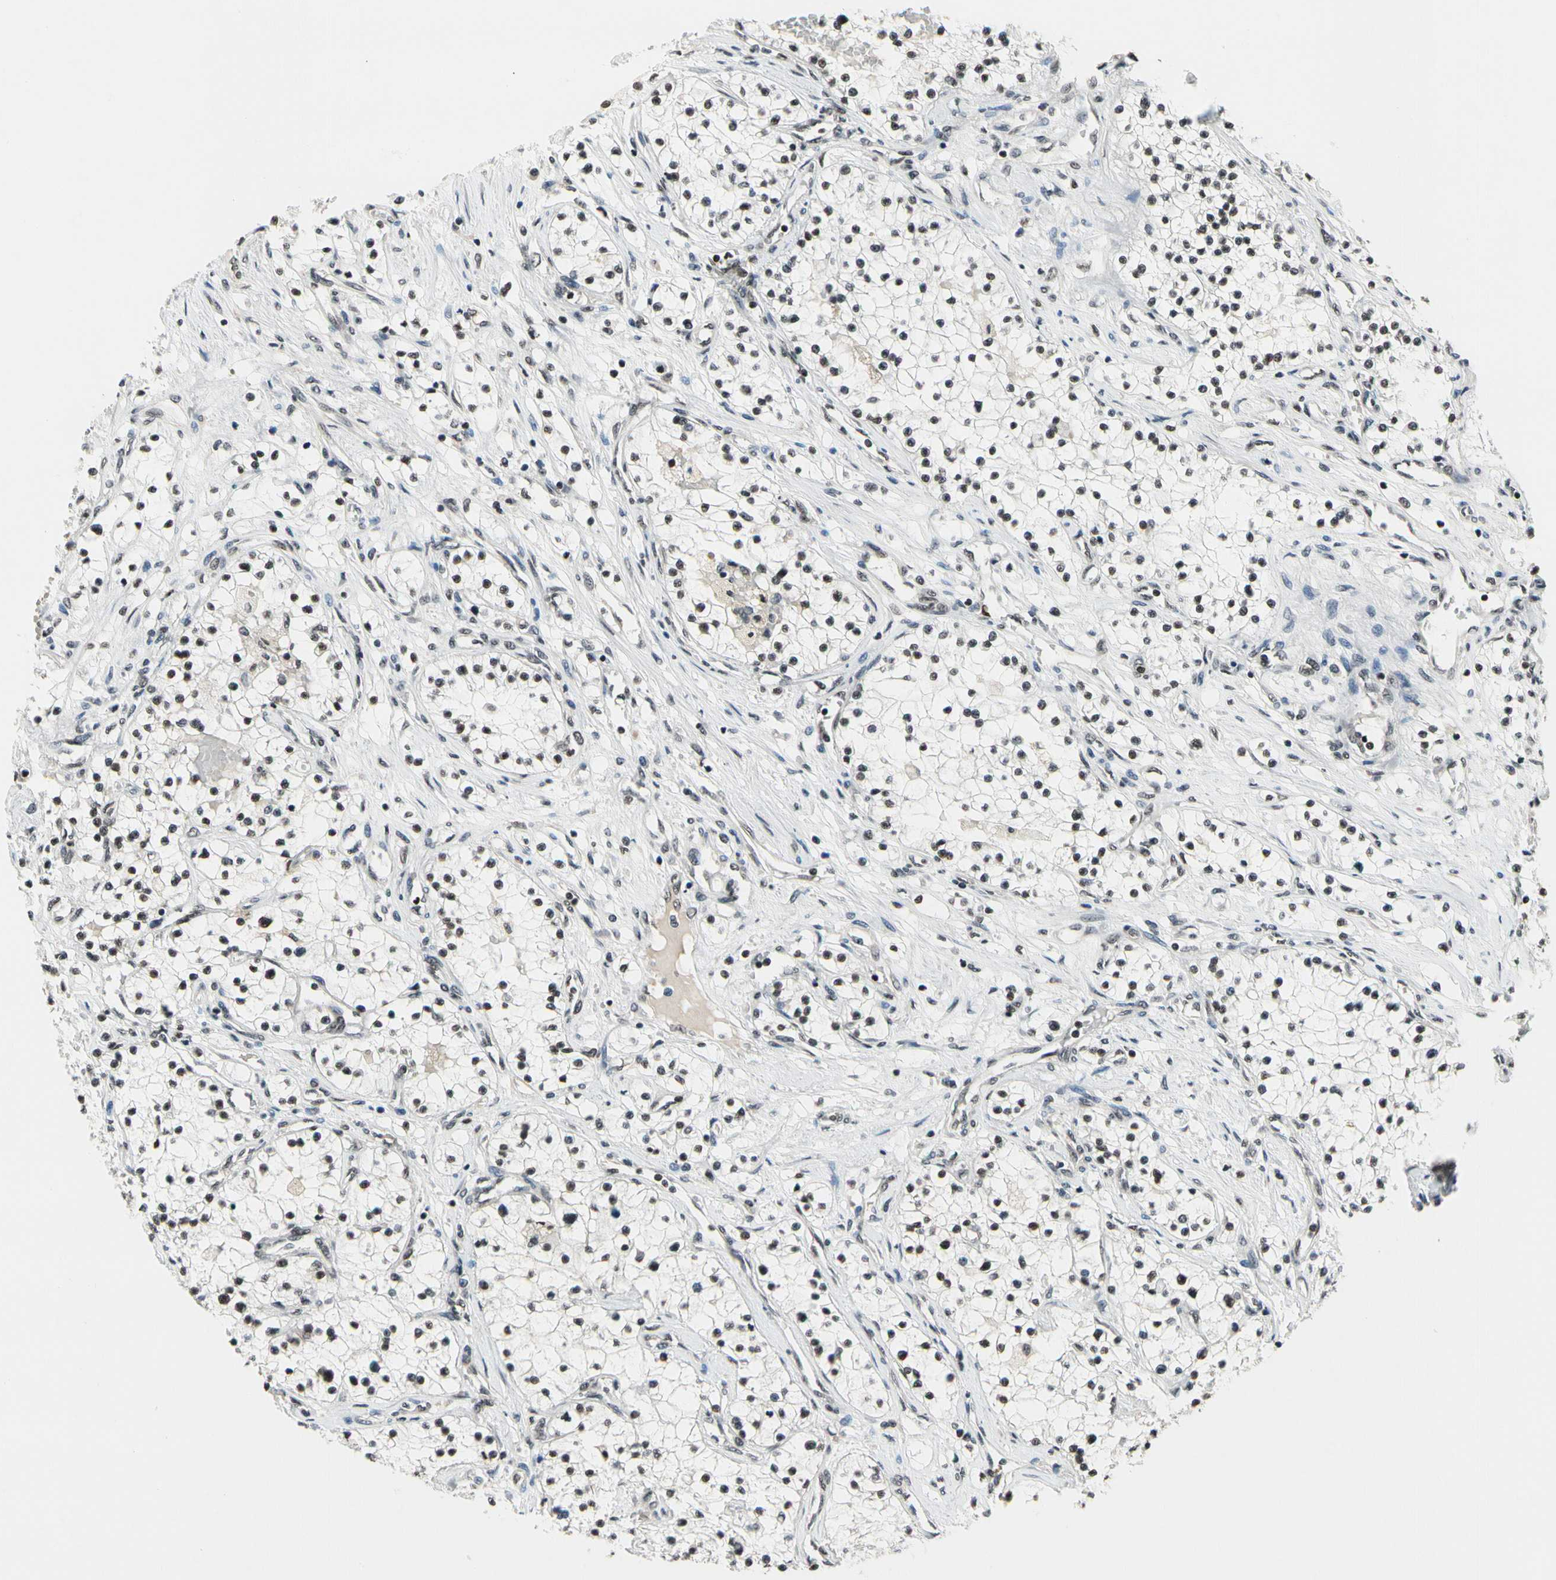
{"staining": {"intensity": "moderate", "quantity": ">75%", "location": "nuclear"}, "tissue": "renal cancer", "cell_type": "Tumor cells", "image_type": "cancer", "snomed": [{"axis": "morphology", "description": "Adenocarcinoma, NOS"}, {"axis": "topography", "description": "Kidney"}], "caption": "Protein expression analysis of human renal cancer reveals moderate nuclear staining in about >75% of tumor cells.", "gene": "RECQL", "patient": {"sex": "male", "age": 68}}